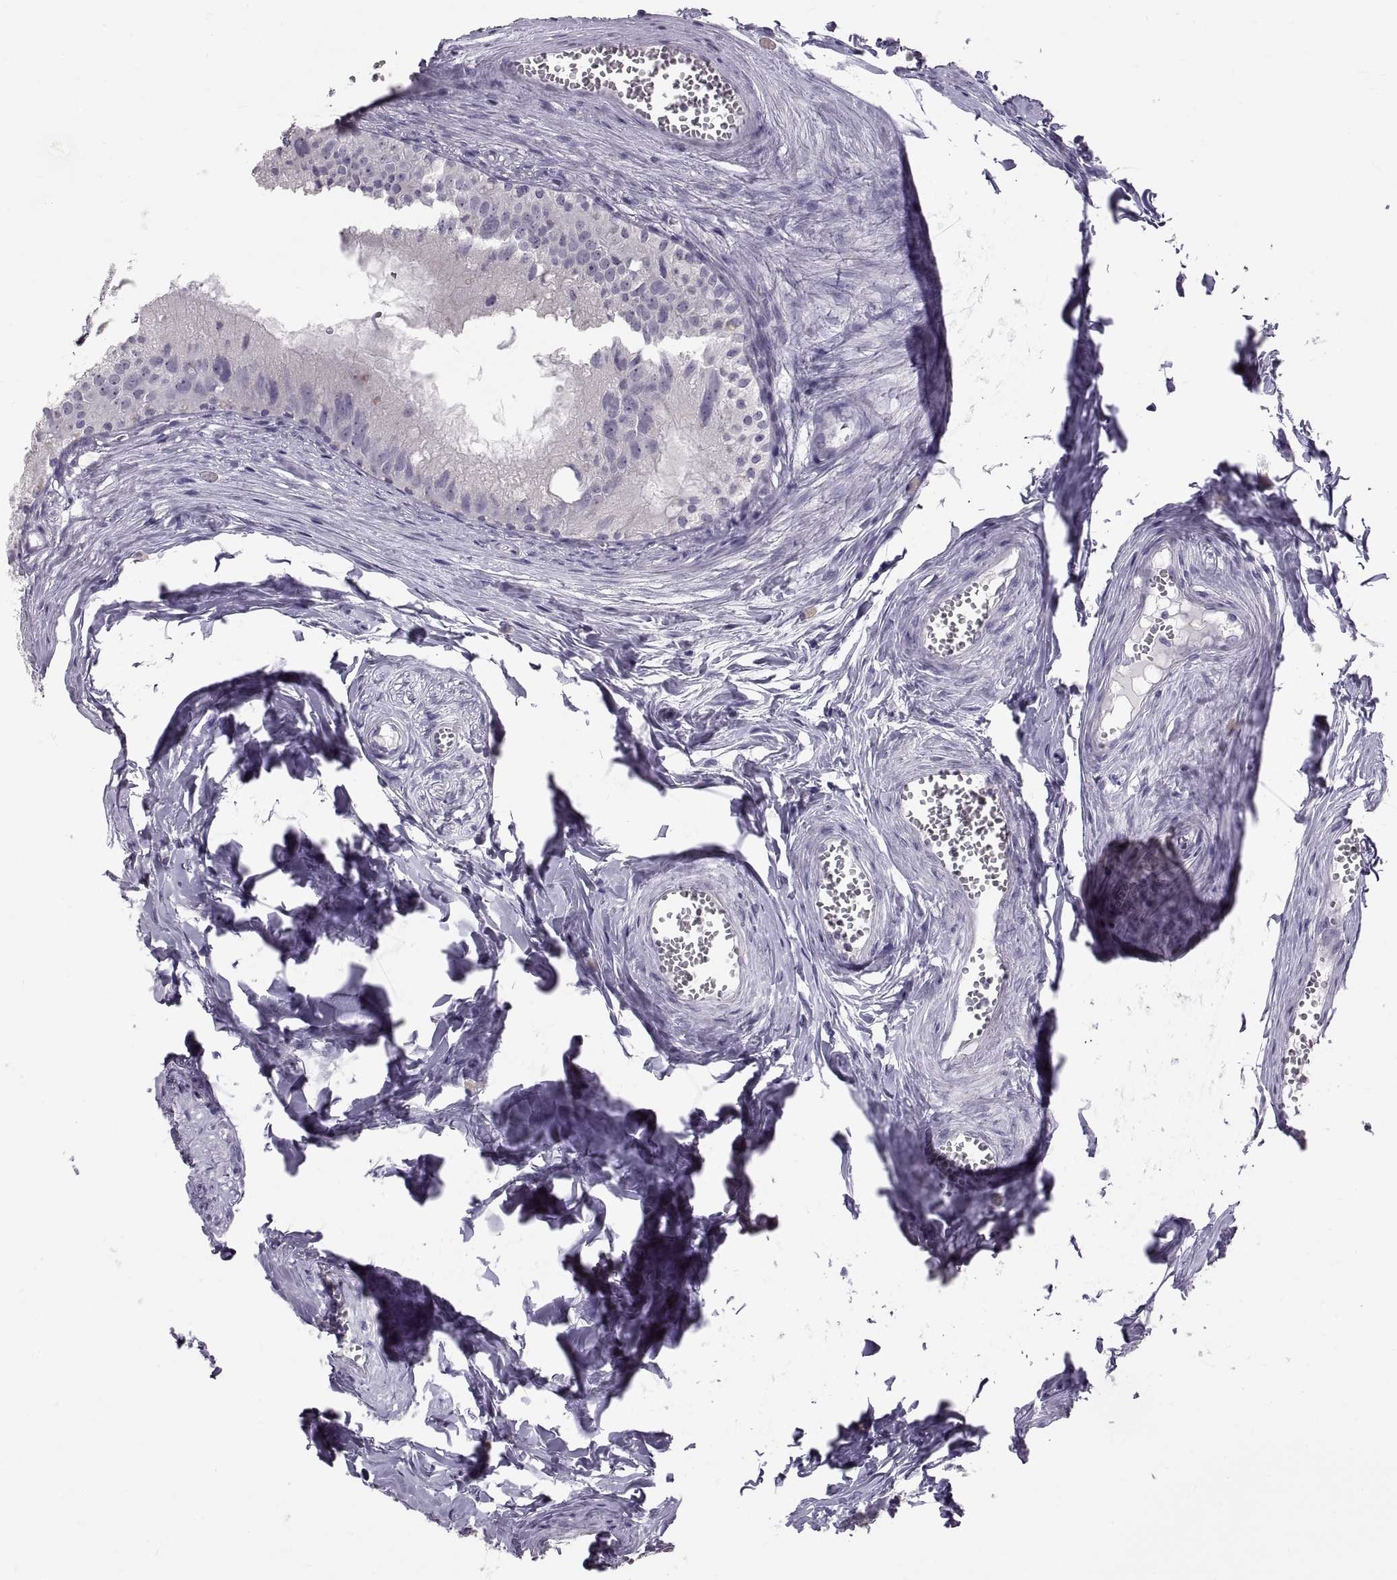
{"staining": {"intensity": "negative", "quantity": "none", "location": "none"}, "tissue": "epididymis", "cell_type": "Glandular cells", "image_type": "normal", "snomed": [{"axis": "morphology", "description": "Normal tissue, NOS"}, {"axis": "topography", "description": "Epididymis"}], "caption": "There is no significant expression in glandular cells of epididymis. Brightfield microscopy of immunohistochemistry stained with DAB (brown) and hematoxylin (blue), captured at high magnification.", "gene": "SPACDR", "patient": {"sex": "male", "age": 45}}